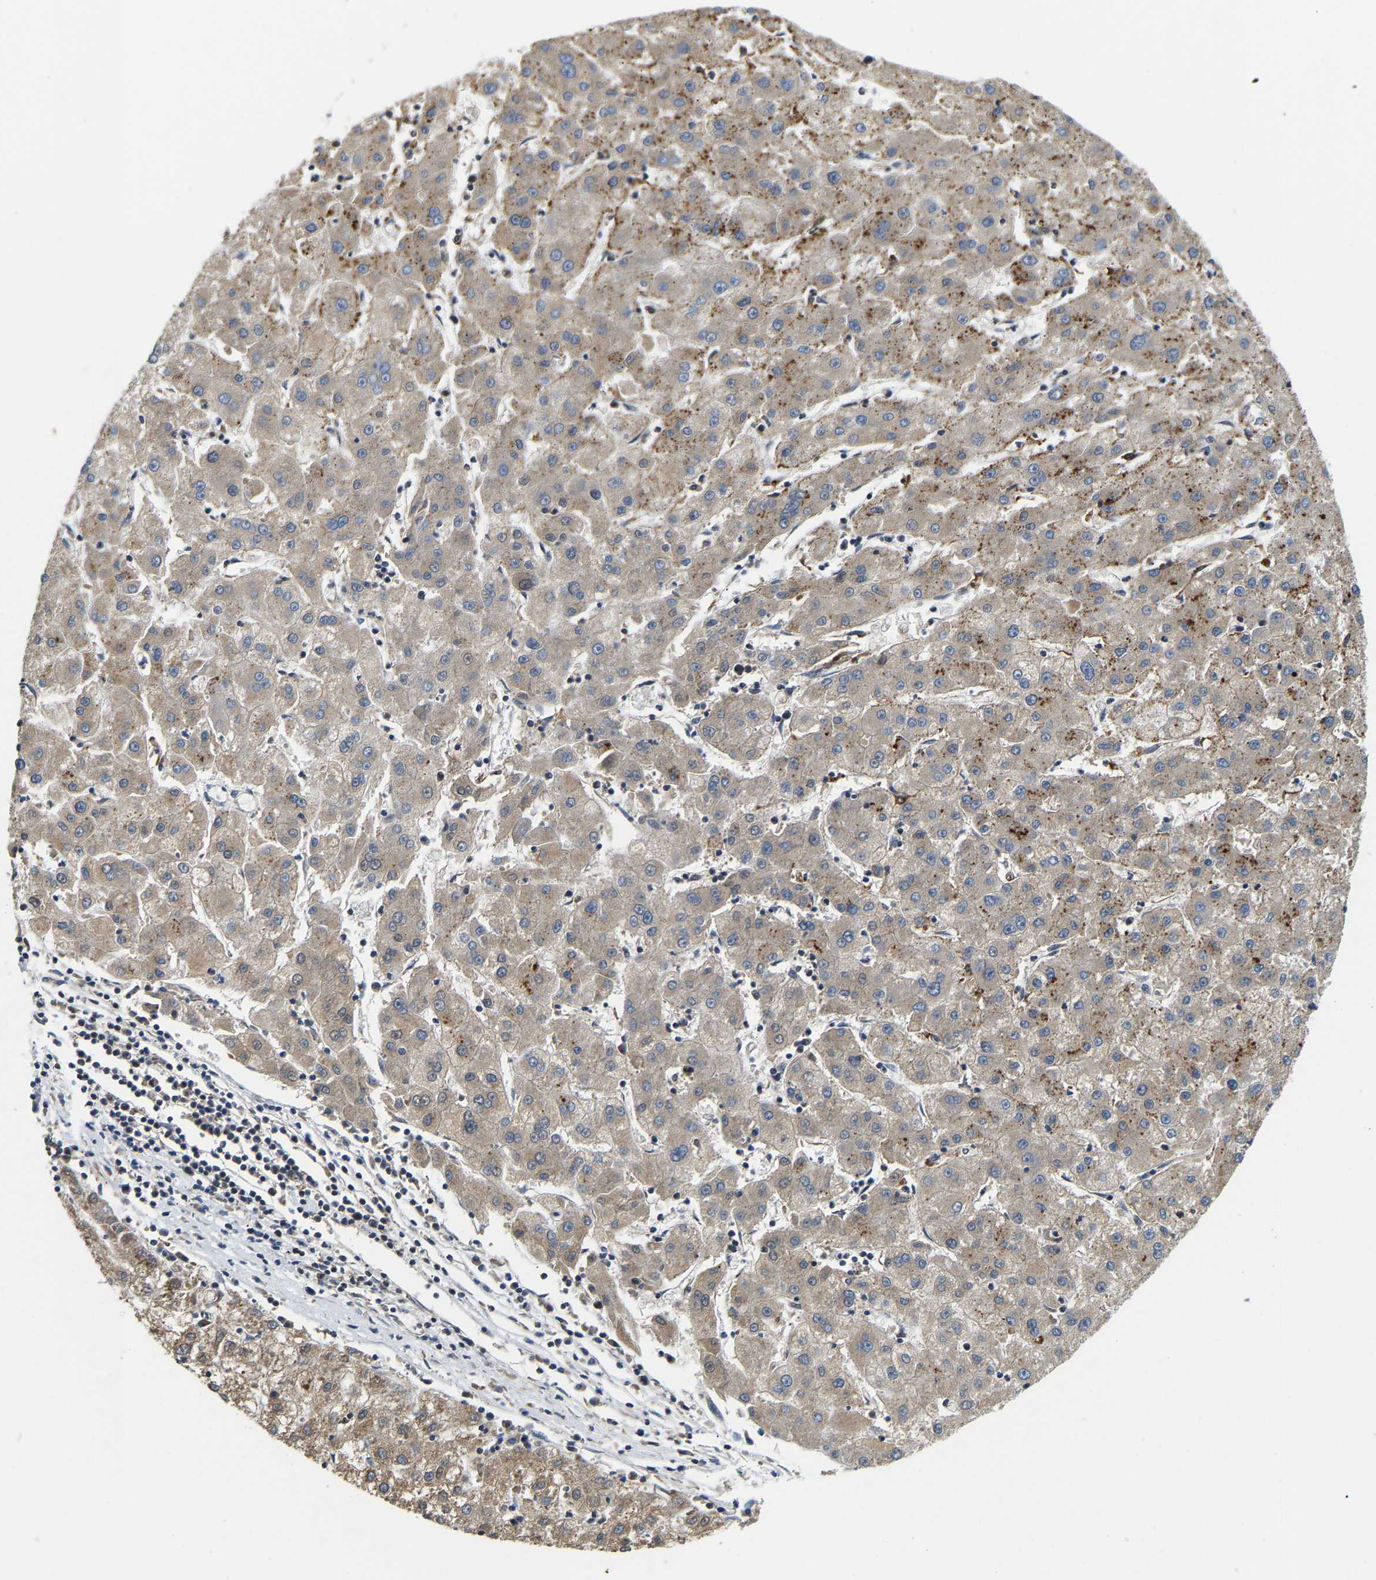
{"staining": {"intensity": "moderate", "quantity": "<25%", "location": "cytoplasmic/membranous"}, "tissue": "liver cancer", "cell_type": "Tumor cells", "image_type": "cancer", "snomed": [{"axis": "morphology", "description": "Carcinoma, Hepatocellular, NOS"}, {"axis": "topography", "description": "Liver"}], "caption": "There is low levels of moderate cytoplasmic/membranous staining in tumor cells of liver cancer (hepatocellular carcinoma), as demonstrated by immunohistochemical staining (brown color).", "gene": "GIMAP7", "patient": {"sex": "male", "age": 72}}